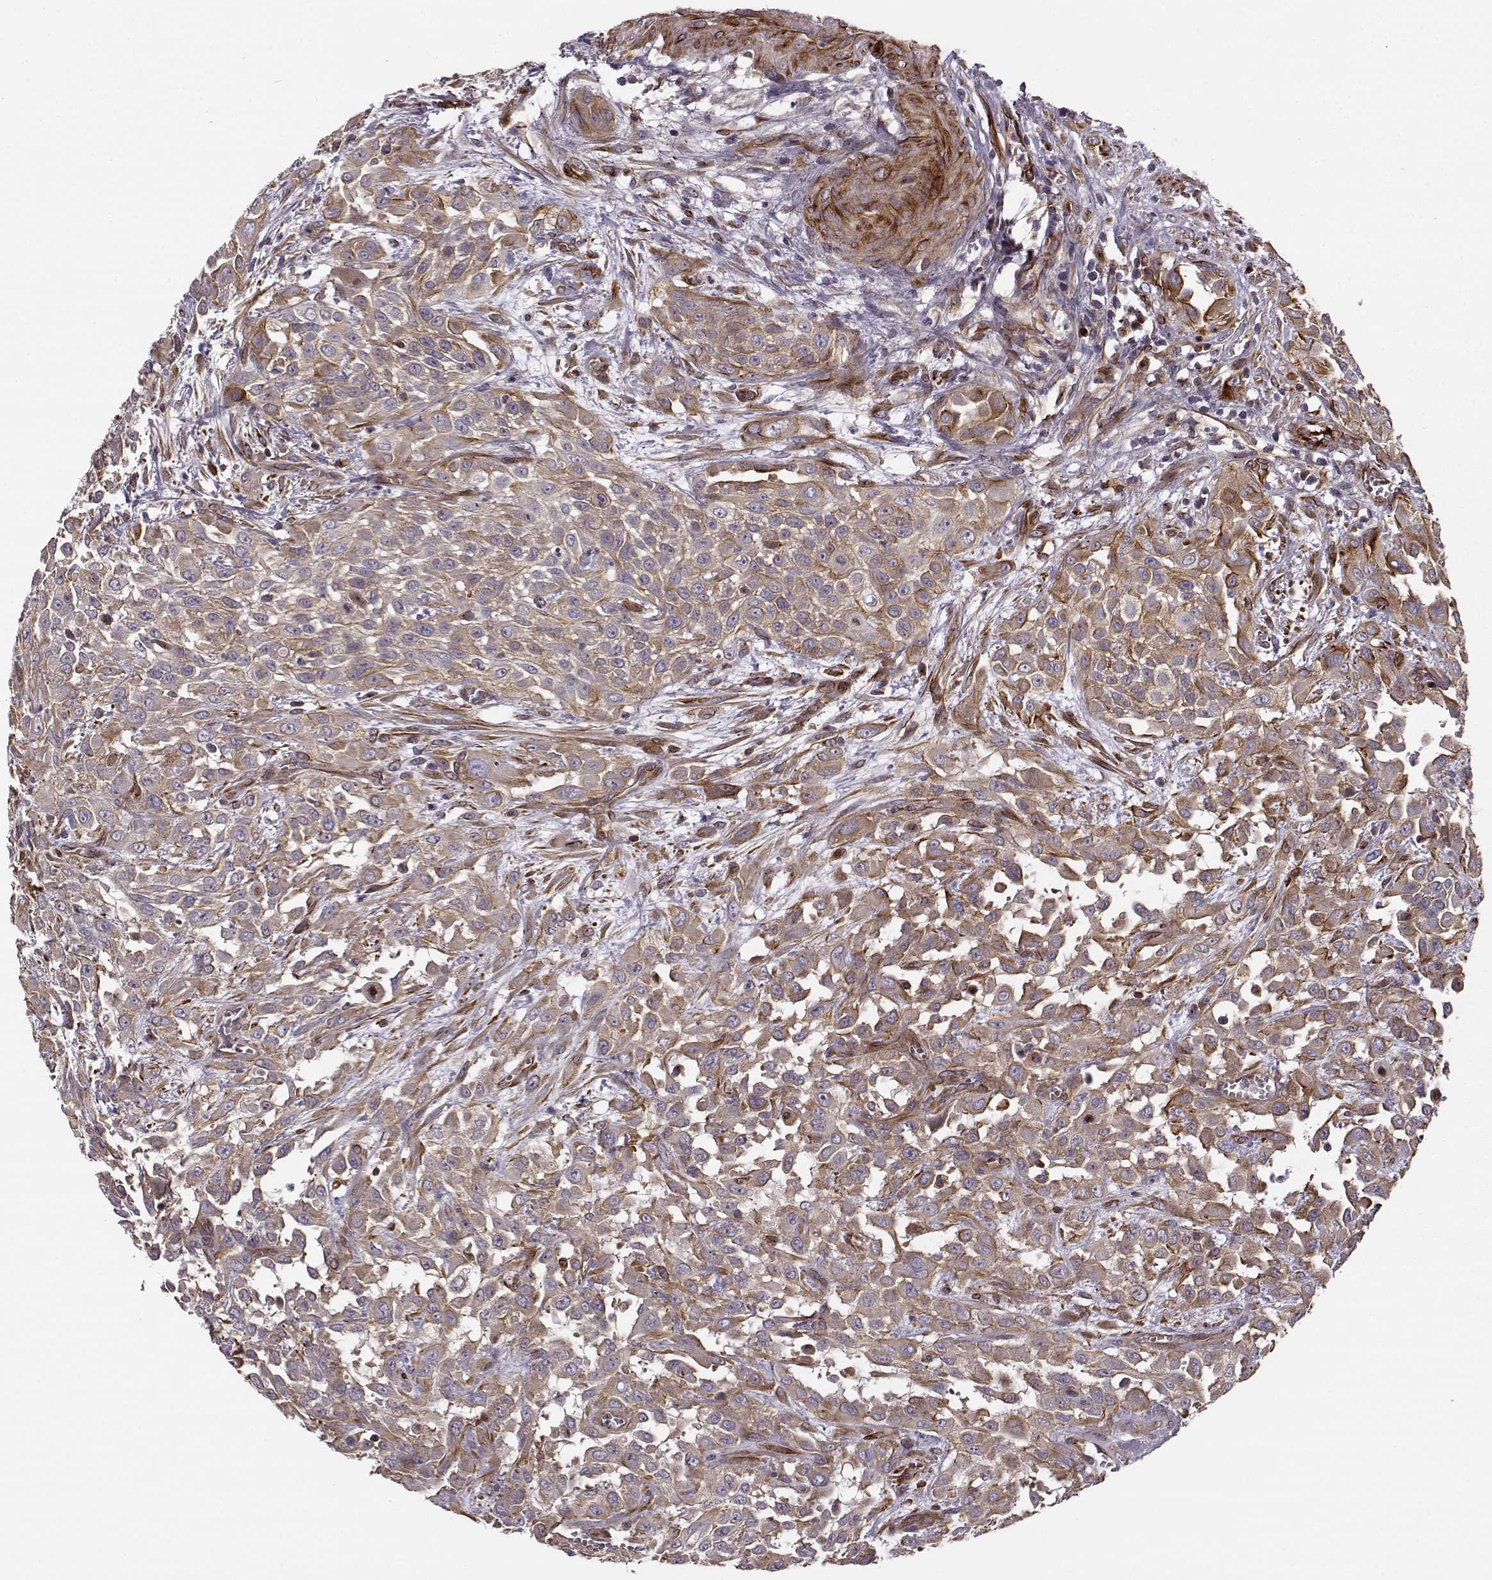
{"staining": {"intensity": "weak", "quantity": "25%-75%", "location": "cytoplasmic/membranous"}, "tissue": "urothelial cancer", "cell_type": "Tumor cells", "image_type": "cancer", "snomed": [{"axis": "morphology", "description": "Urothelial carcinoma, High grade"}, {"axis": "topography", "description": "Urinary bladder"}], "caption": "Immunohistochemical staining of human high-grade urothelial carcinoma exhibits low levels of weak cytoplasmic/membranous staining in approximately 25%-75% of tumor cells.", "gene": "MTR", "patient": {"sex": "male", "age": 57}}